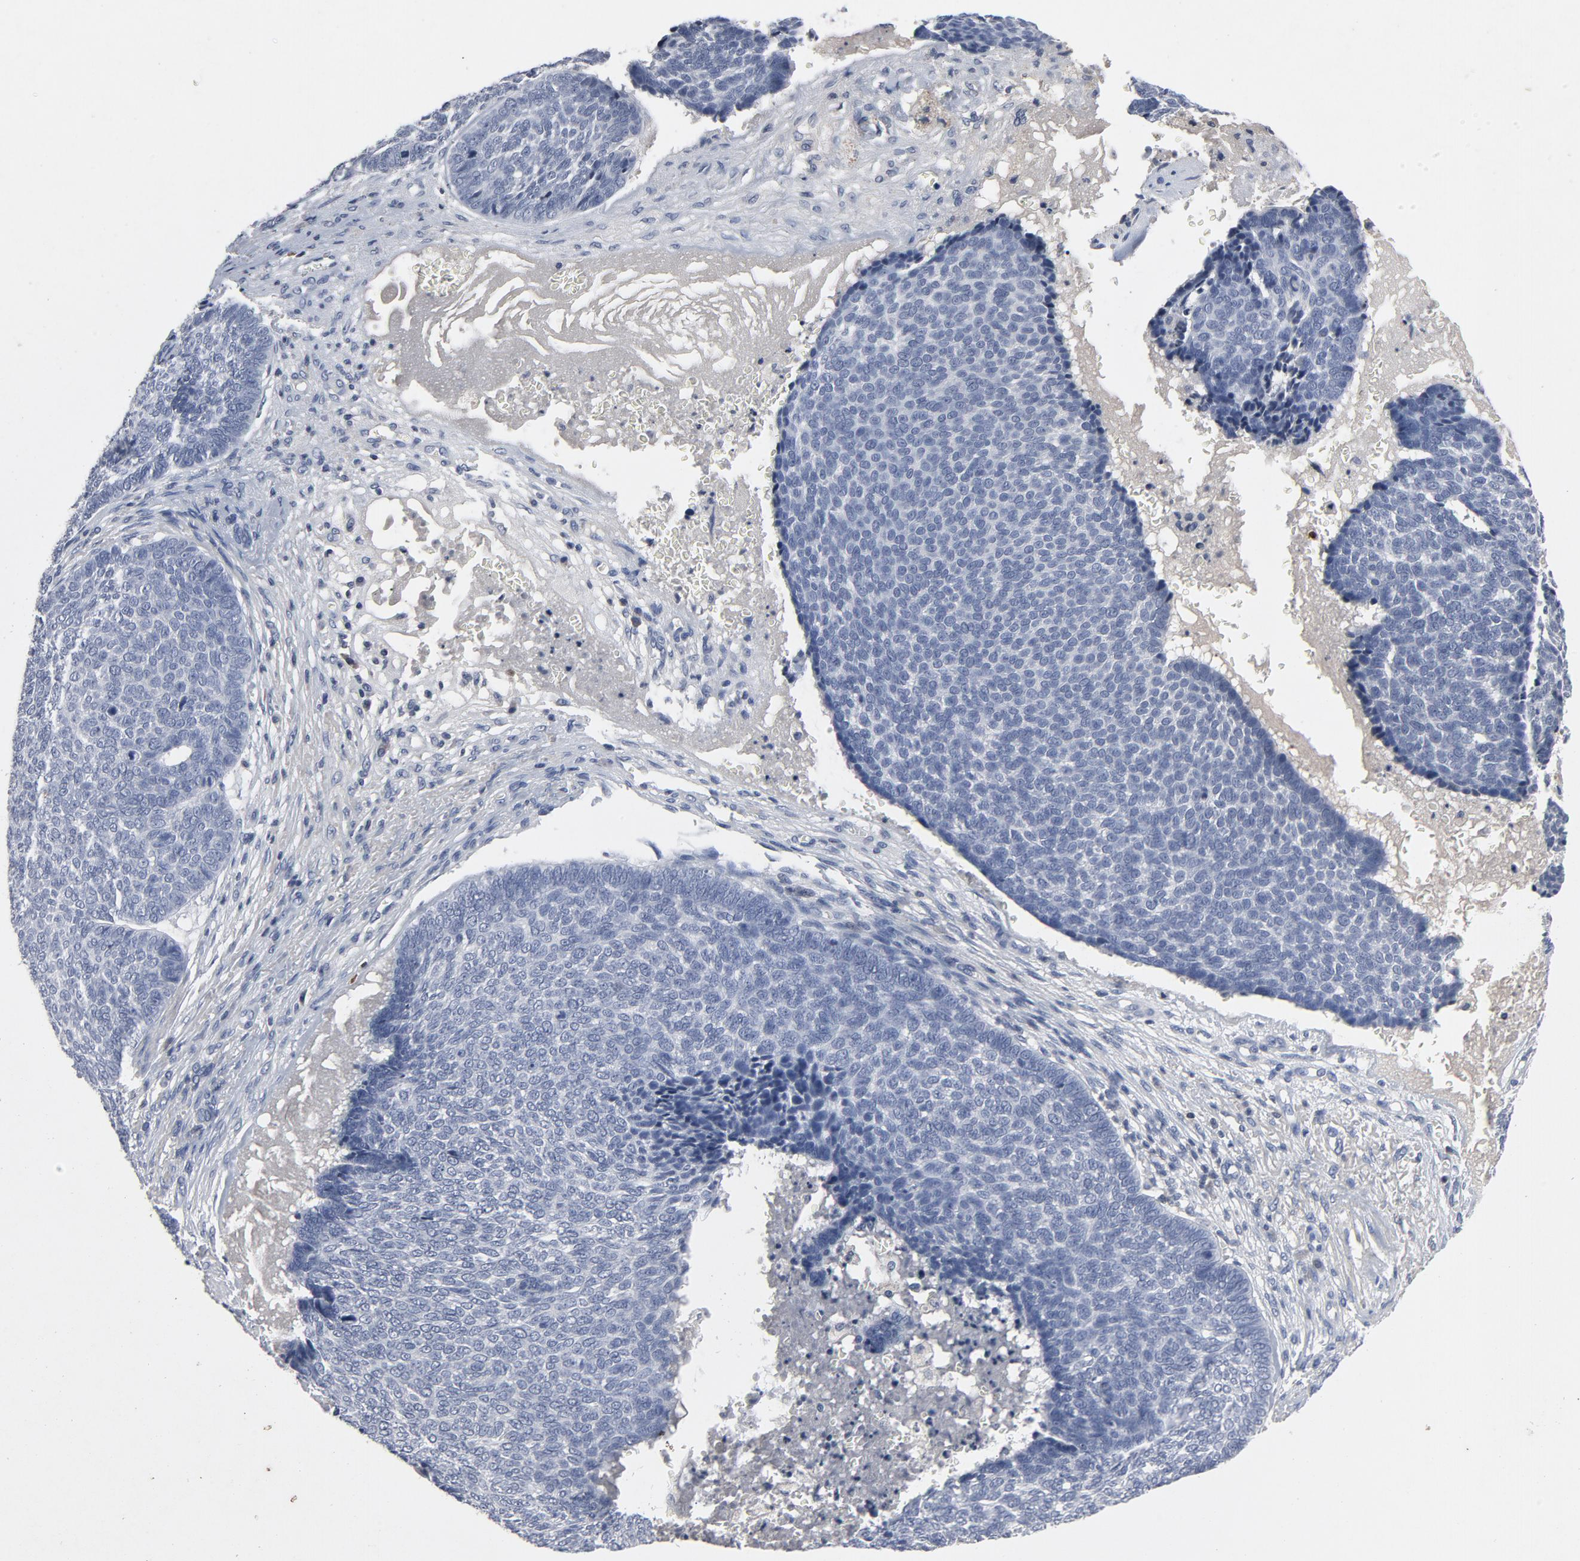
{"staining": {"intensity": "negative", "quantity": "none", "location": "none"}, "tissue": "skin cancer", "cell_type": "Tumor cells", "image_type": "cancer", "snomed": [{"axis": "morphology", "description": "Basal cell carcinoma"}, {"axis": "topography", "description": "Skin"}], "caption": "Histopathology image shows no significant protein staining in tumor cells of basal cell carcinoma (skin).", "gene": "TCL1A", "patient": {"sex": "male", "age": 84}}